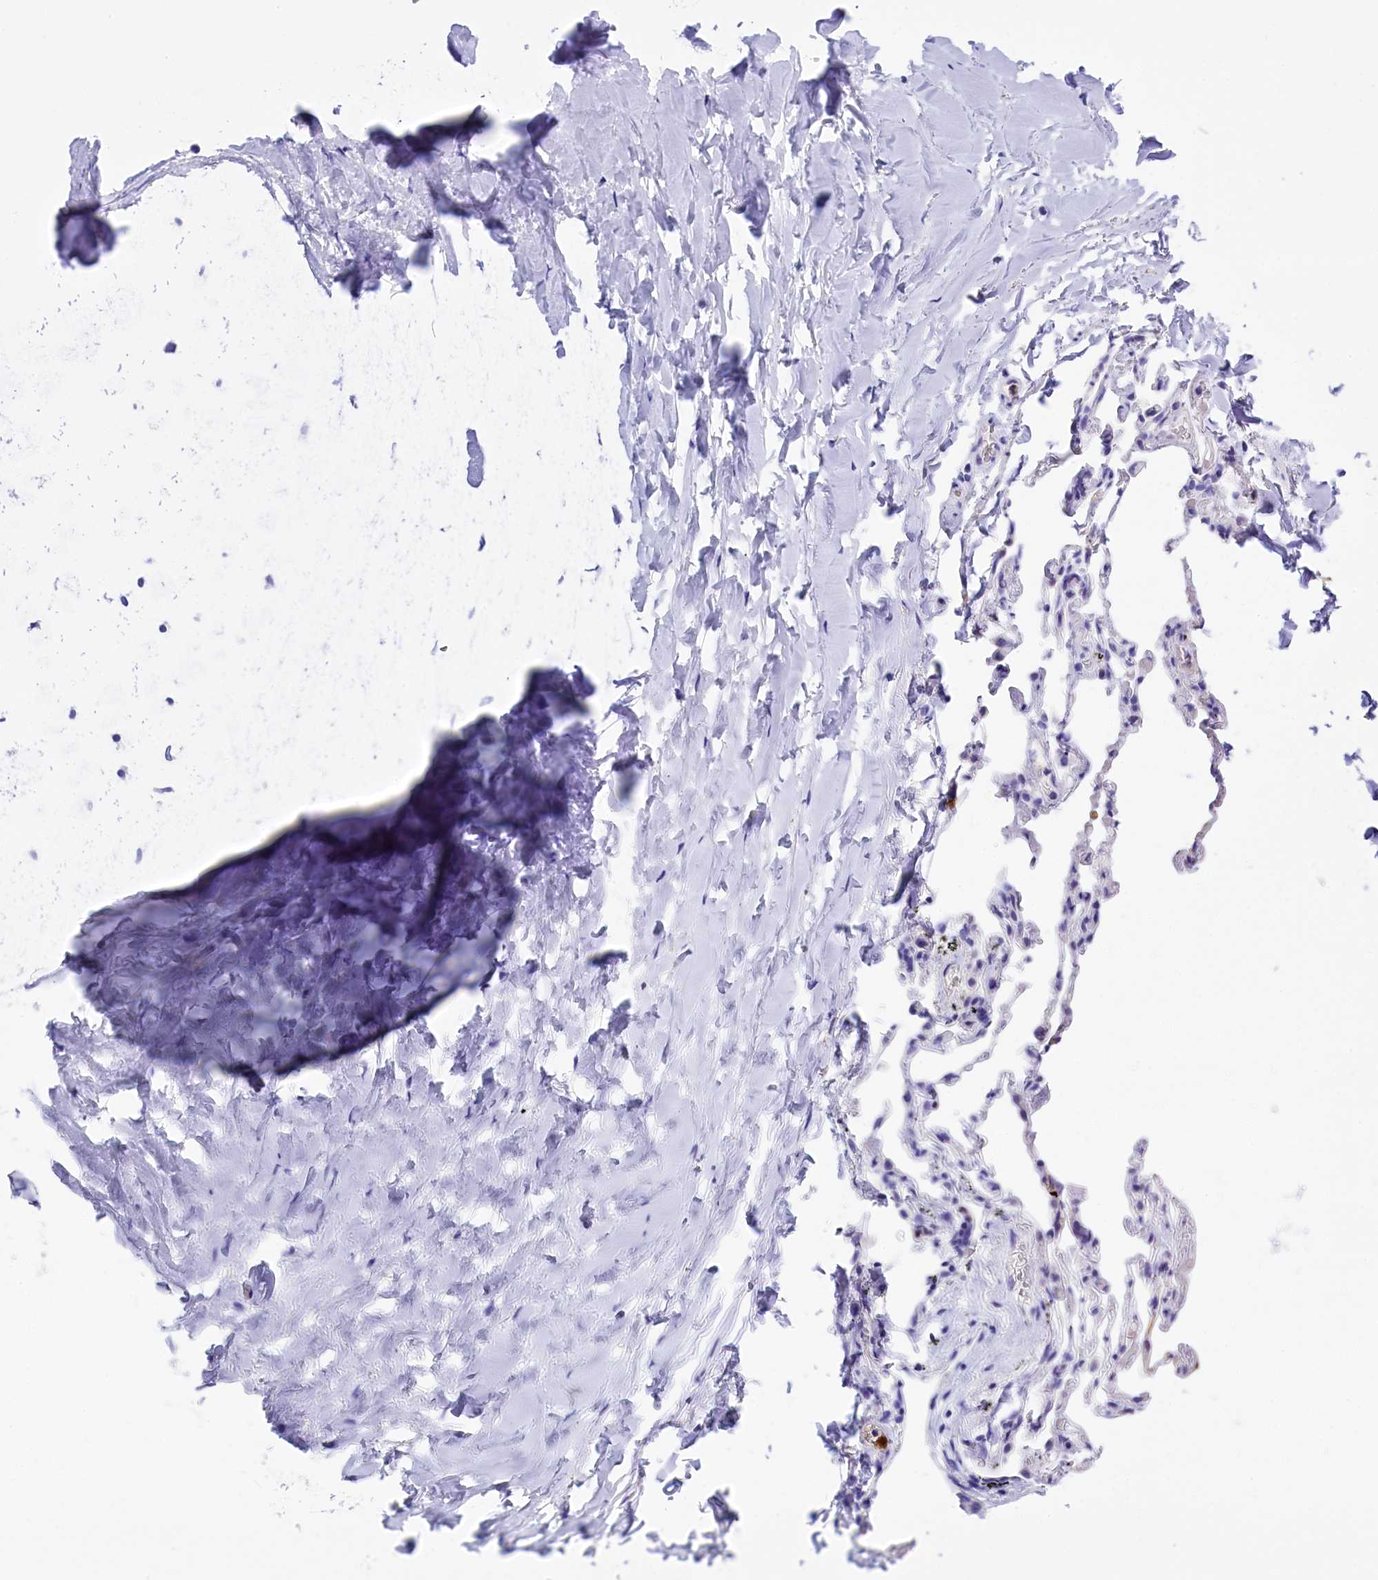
{"staining": {"intensity": "negative", "quantity": "none", "location": "none"}, "tissue": "adipose tissue", "cell_type": "Adipocytes", "image_type": "normal", "snomed": [{"axis": "morphology", "description": "Normal tissue, NOS"}, {"axis": "topography", "description": "Lymph node"}, {"axis": "topography", "description": "Bronchus"}], "caption": "Immunohistochemical staining of benign human adipose tissue reveals no significant expression in adipocytes.", "gene": "CLC", "patient": {"sex": "male", "age": 63}}